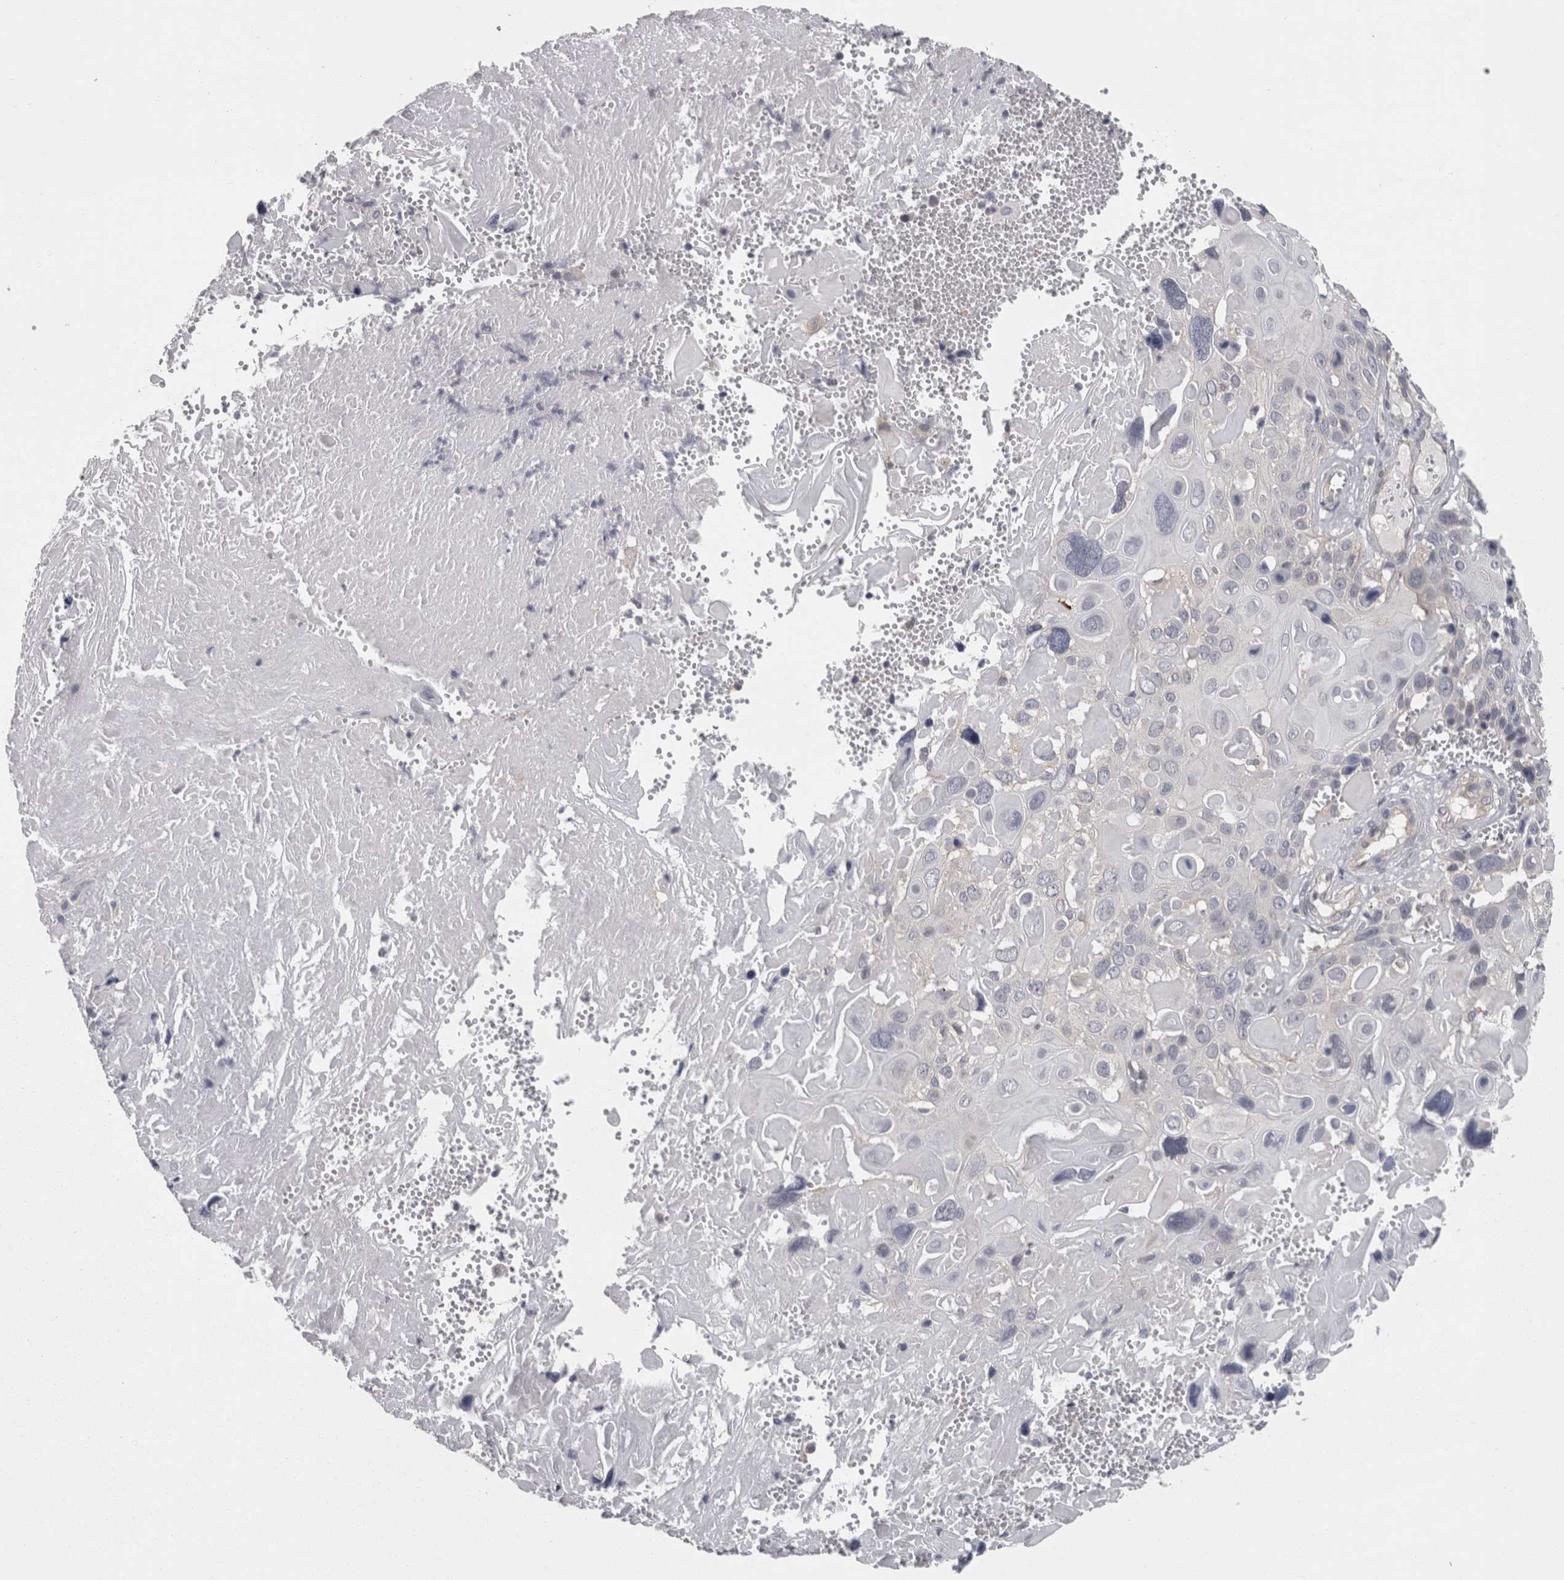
{"staining": {"intensity": "negative", "quantity": "none", "location": "none"}, "tissue": "cervical cancer", "cell_type": "Tumor cells", "image_type": "cancer", "snomed": [{"axis": "morphology", "description": "Squamous cell carcinoma, NOS"}, {"axis": "topography", "description": "Cervix"}], "caption": "Protein analysis of cervical cancer (squamous cell carcinoma) exhibits no significant staining in tumor cells. (Brightfield microscopy of DAB (3,3'-diaminobenzidine) immunohistochemistry (IHC) at high magnification).", "gene": "LYZL6", "patient": {"sex": "female", "age": 74}}